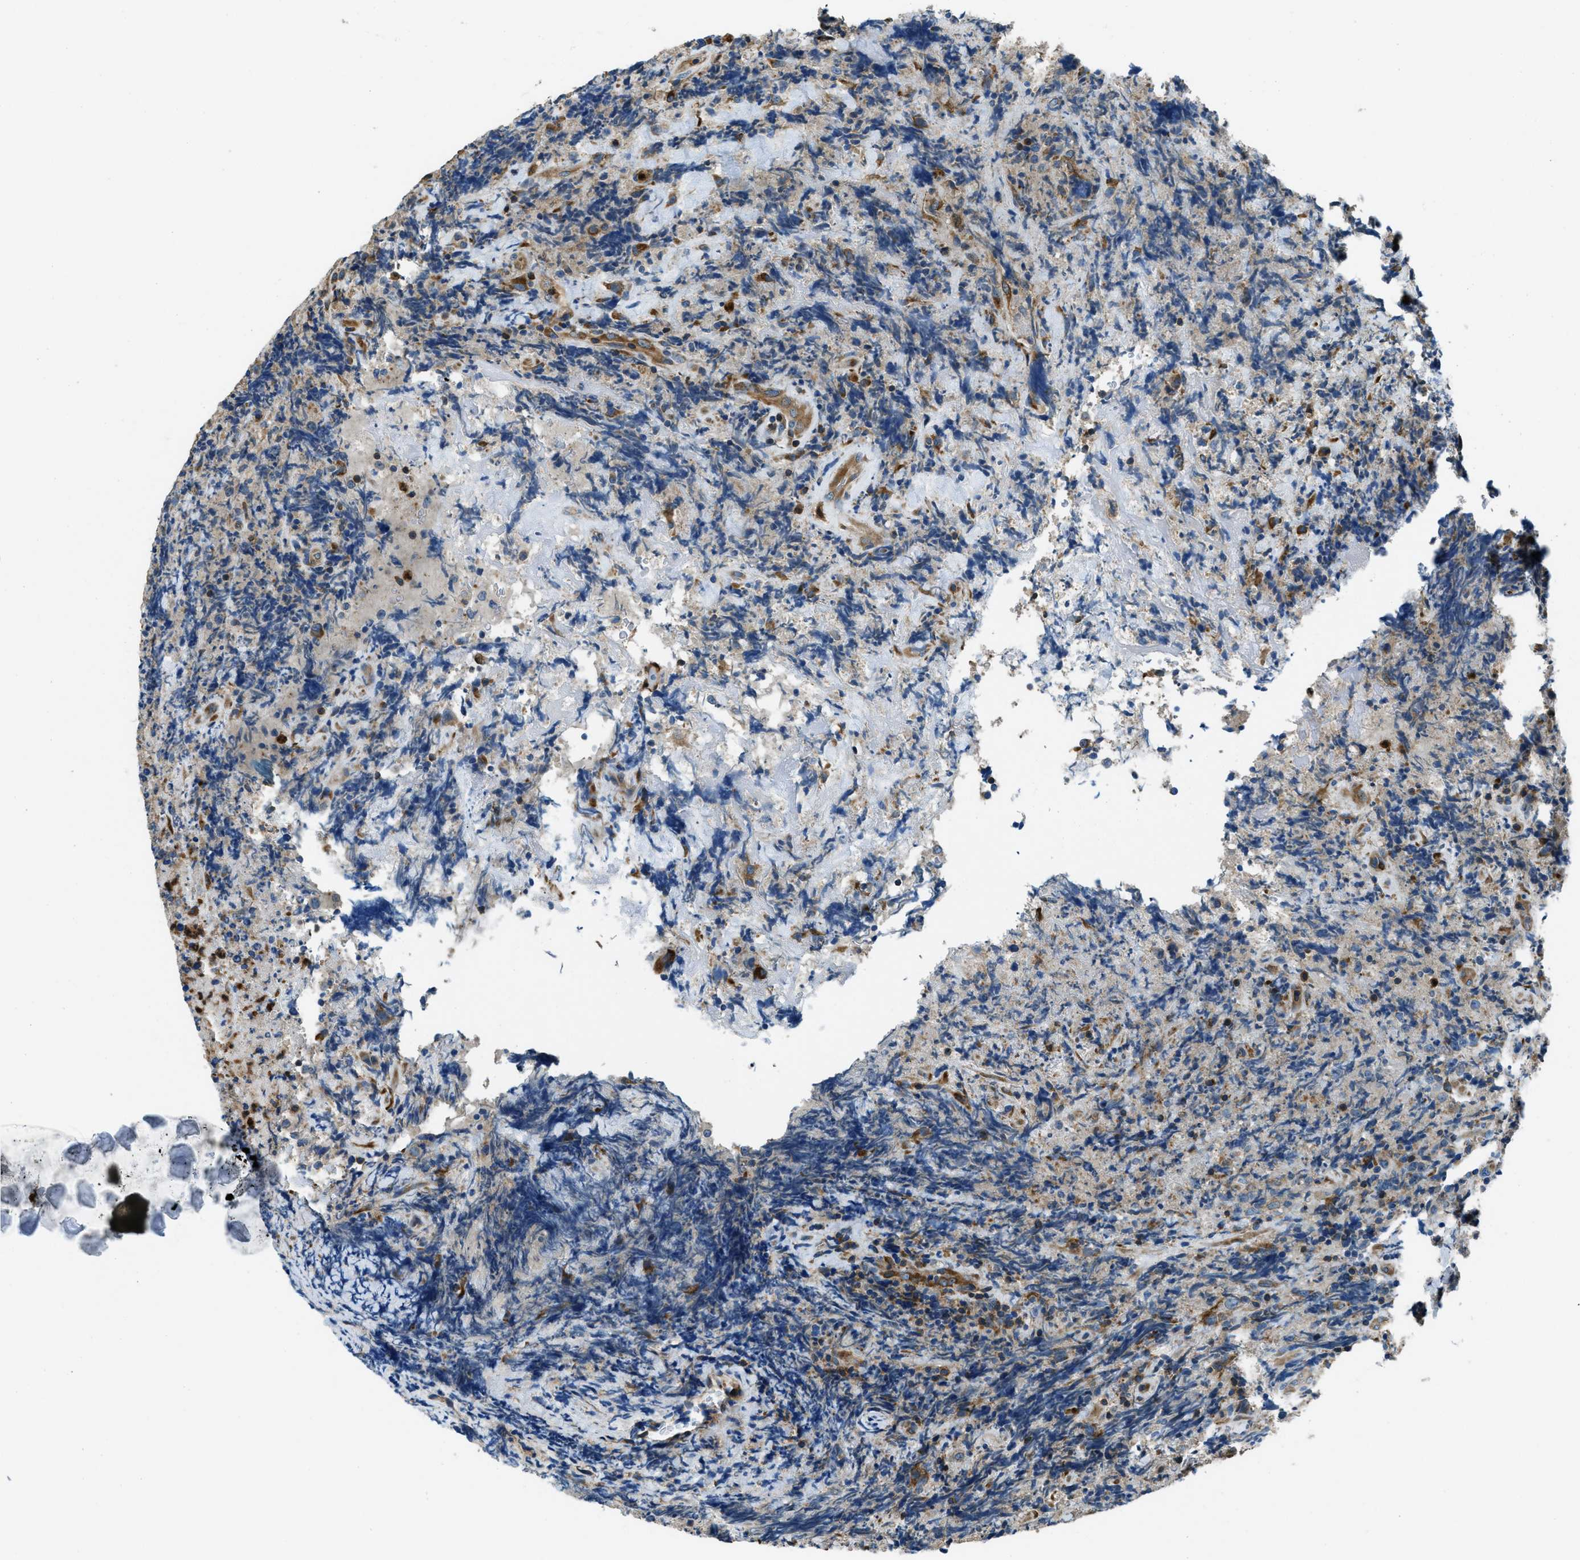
{"staining": {"intensity": "moderate", "quantity": "<25%", "location": "cytoplasmic/membranous"}, "tissue": "lymphoma", "cell_type": "Tumor cells", "image_type": "cancer", "snomed": [{"axis": "morphology", "description": "Malignant lymphoma, non-Hodgkin's type, High grade"}, {"axis": "topography", "description": "Tonsil"}], "caption": "High-magnification brightfield microscopy of high-grade malignant lymphoma, non-Hodgkin's type stained with DAB (3,3'-diaminobenzidine) (brown) and counterstained with hematoxylin (blue). tumor cells exhibit moderate cytoplasmic/membranous expression is seen in approximately<25% of cells.", "gene": "GIMAP8", "patient": {"sex": "female", "age": 36}}